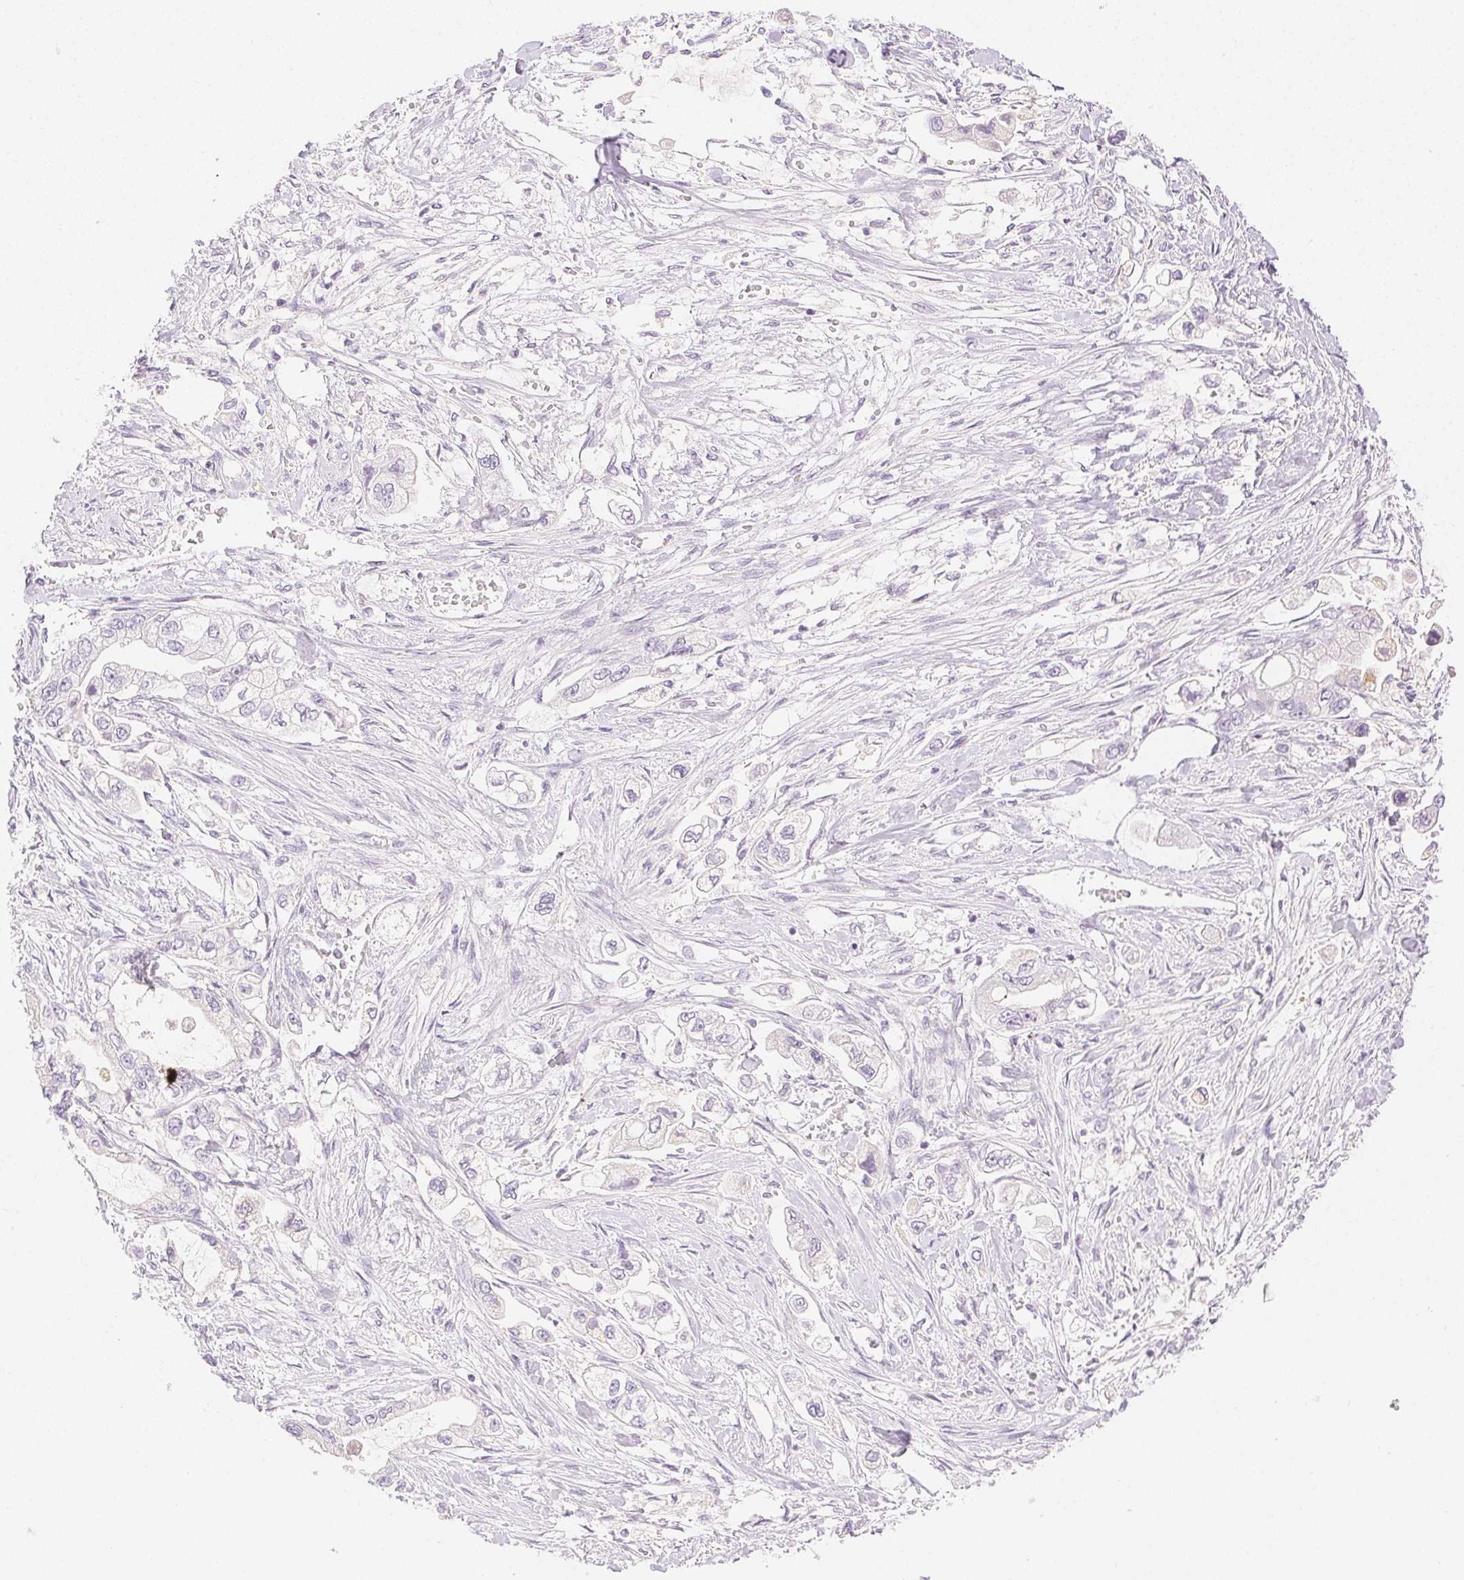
{"staining": {"intensity": "negative", "quantity": "none", "location": "none"}, "tissue": "stomach cancer", "cell_type": "Tumor cells", "image_type": "cancer", "snomed": [{"axis": "morphology", "description": "Adenocarcinoma, NOS"}, {"axis": "topography", "description": "Stomach"}], "caption": "Immunohistochemical staining of adenocarcinoma (stomach) exhibits no significant staining in tumor cells.", "gene": "SPACA4", "patient": {"sex": "male", "age": 62}}